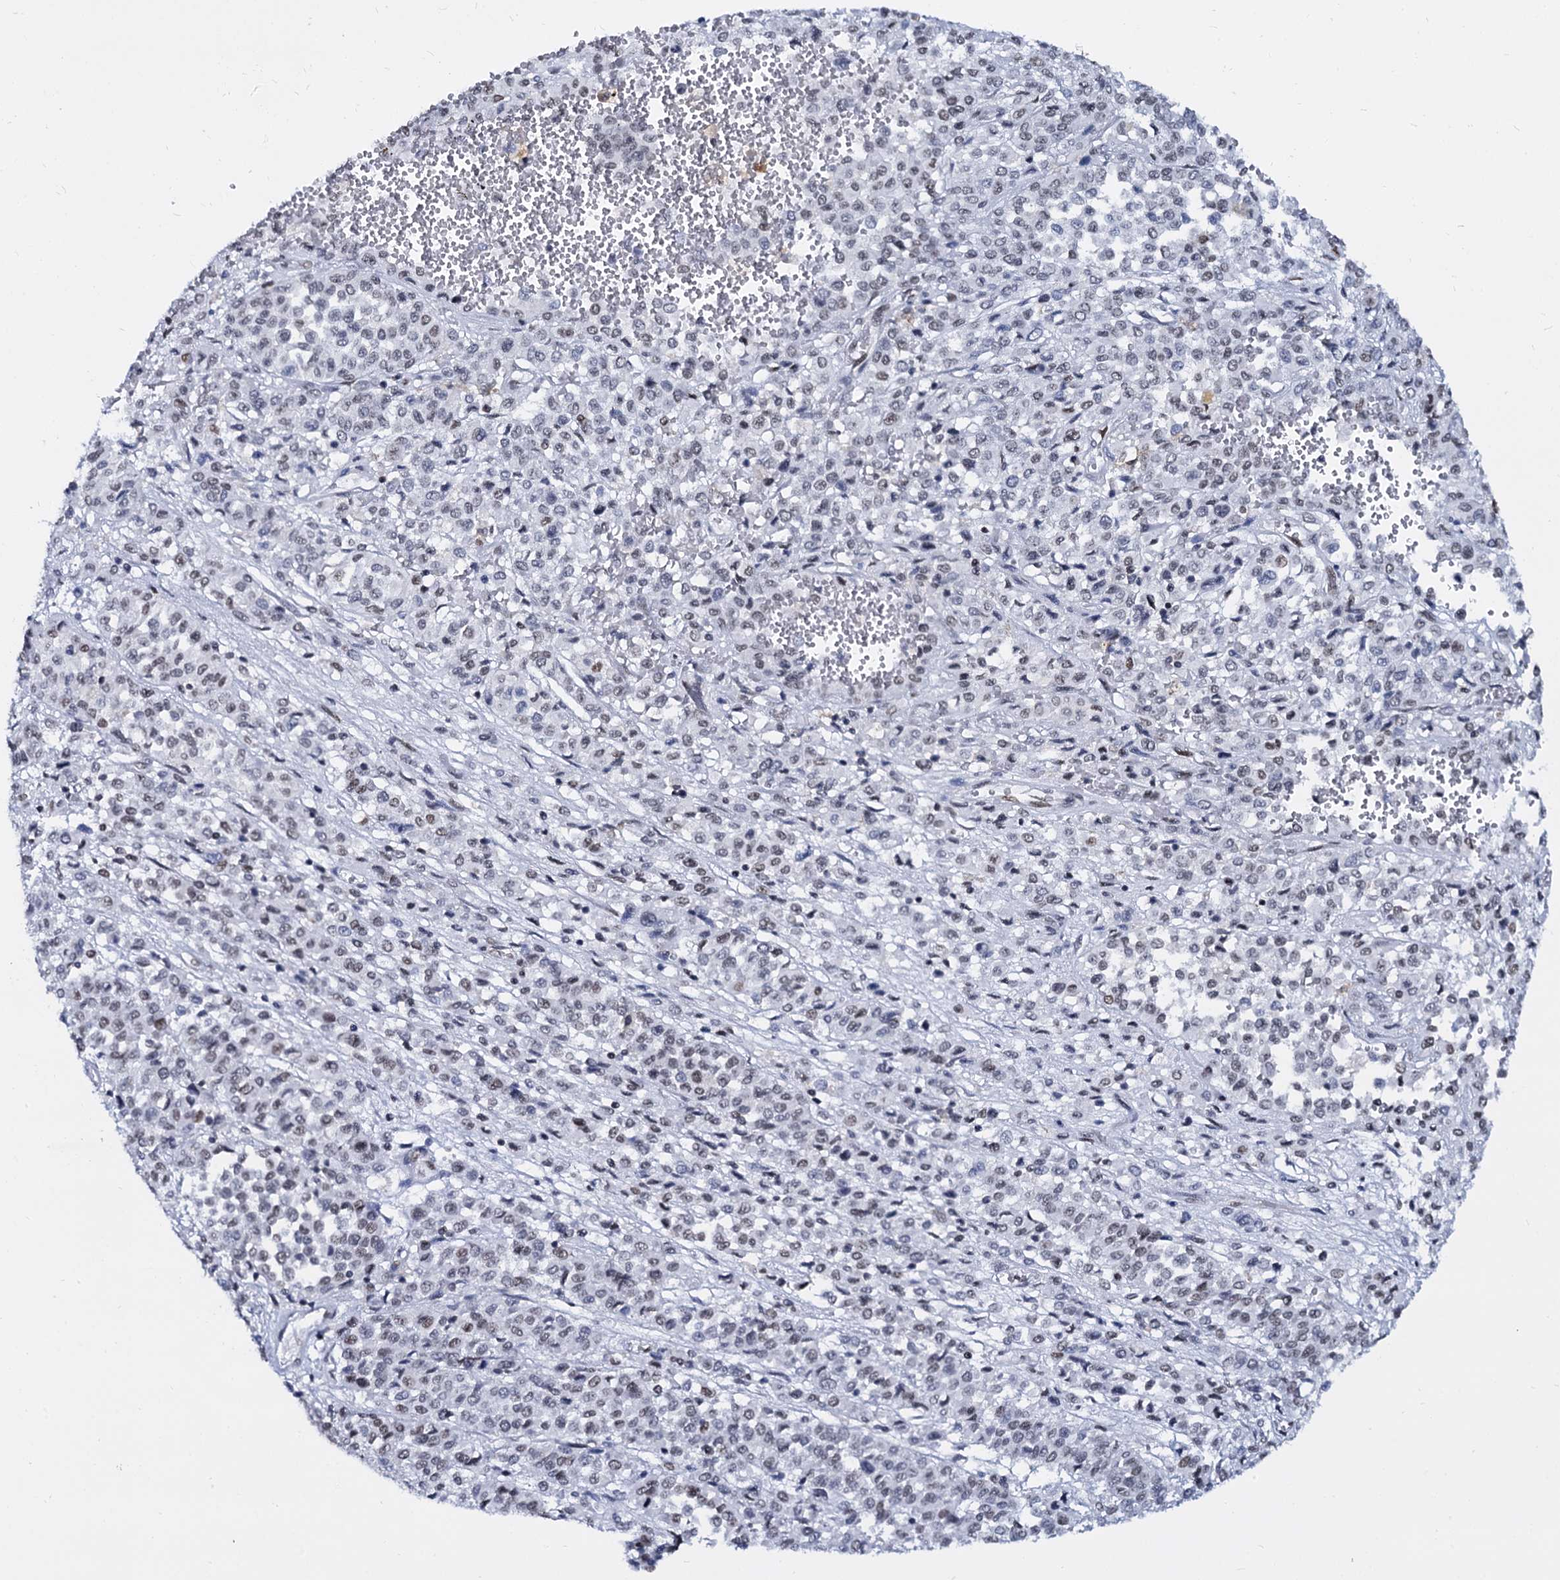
{"staining": {"intensity": "weak", "quantity": ">75%", "location": "nuclear"}, "tissue": "melanoma", "cell_type": "Tumor cells", "image_type": "cancer", "snomed": [{"axis": "morphology", "description": "Malignant melanoma, Metastatic site"}, {"axis": "topography", "description": "Pancreas"}], "caption": "Immunohistochemistry (IHC) of melanoma exhibits low levels of weak nuclear staining in approximately >75% of tumor cells.", "gene": "CMAS", "patient": {"sex": "female", "age": 30}}